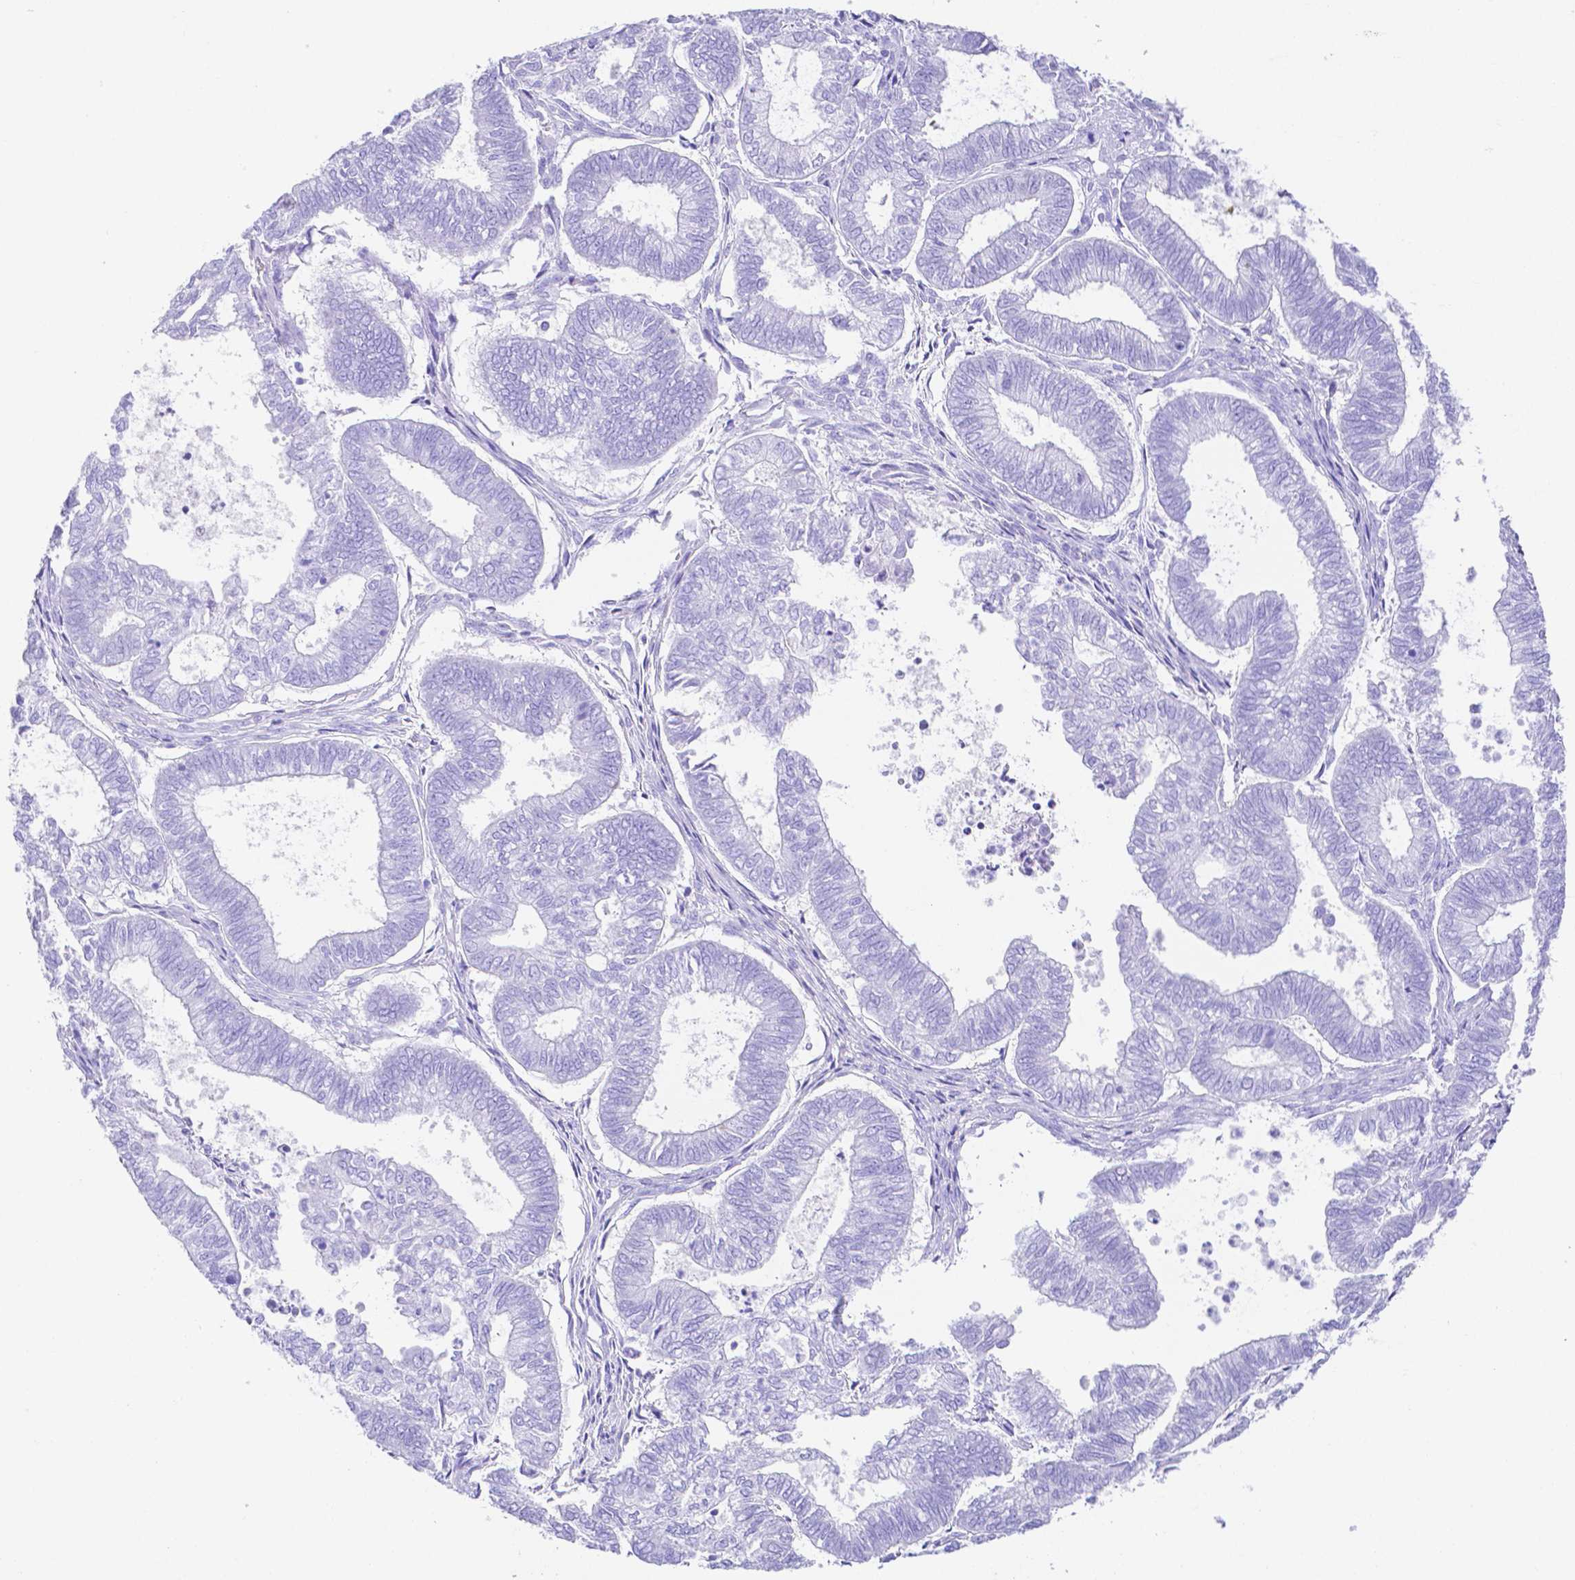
{"staining": {"intensity": "negative", "quantity": "none", "location": "none"}, "tissue": "ovarian cancer", "cell_type": "Tumor cells", "image_type": "cancer", "snomed": [{"axis": "morphology", "description": "Carcinoma, endometroid"}, {"axis": "topography", "description": "Ovary"}], "caption": "This image is of ovarian cancer (endometroid carcinoma) stained with immunohistochemistry to label a protein in brown with the nuclei are counter-stained blue. There is no positivity in tumor cells.", "gene": "SMR3A", "patient": {"sex": "female", "age": 64}}